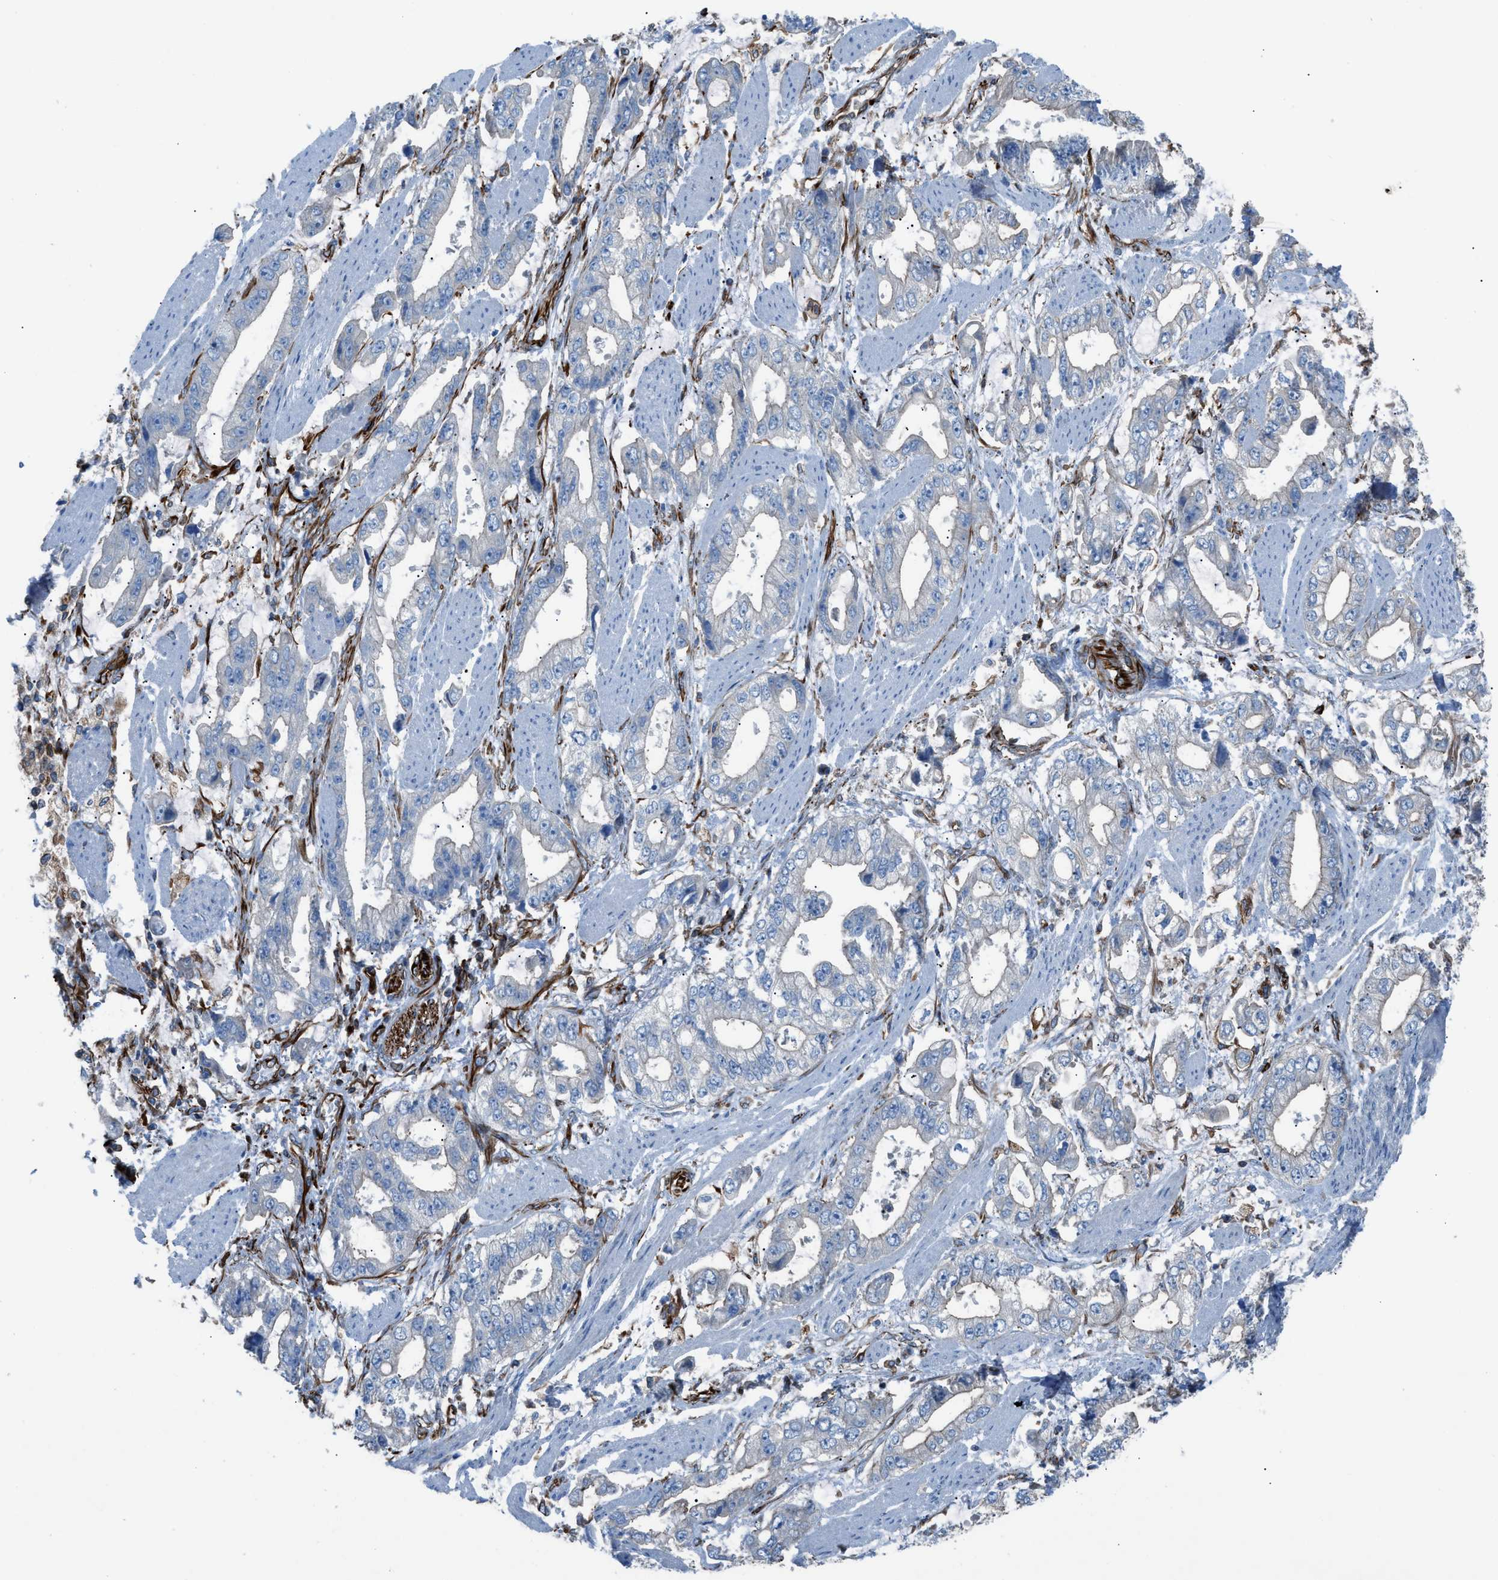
{"staining": {"intensity": "negative", "quantity": "none", "location": "none"}, "tissue": "stomach cancer", "cell_type": "Tumor cells", "image_type": "cancer", "snomed": [{"axis": "morphology", "description": "Normal tissue, NOS"}, {"axis": "morphology", "description": "Adenocarcinoma, NOS"}, {"axis": "topography", "description": "Stomach"}], "caption": "This is an immunohistochemistry image of human adenocarcinoma (stomach). There is no staining in tumor cells.", "gene": "CABP7", "patient": {"sex": "male", "age": 62}}